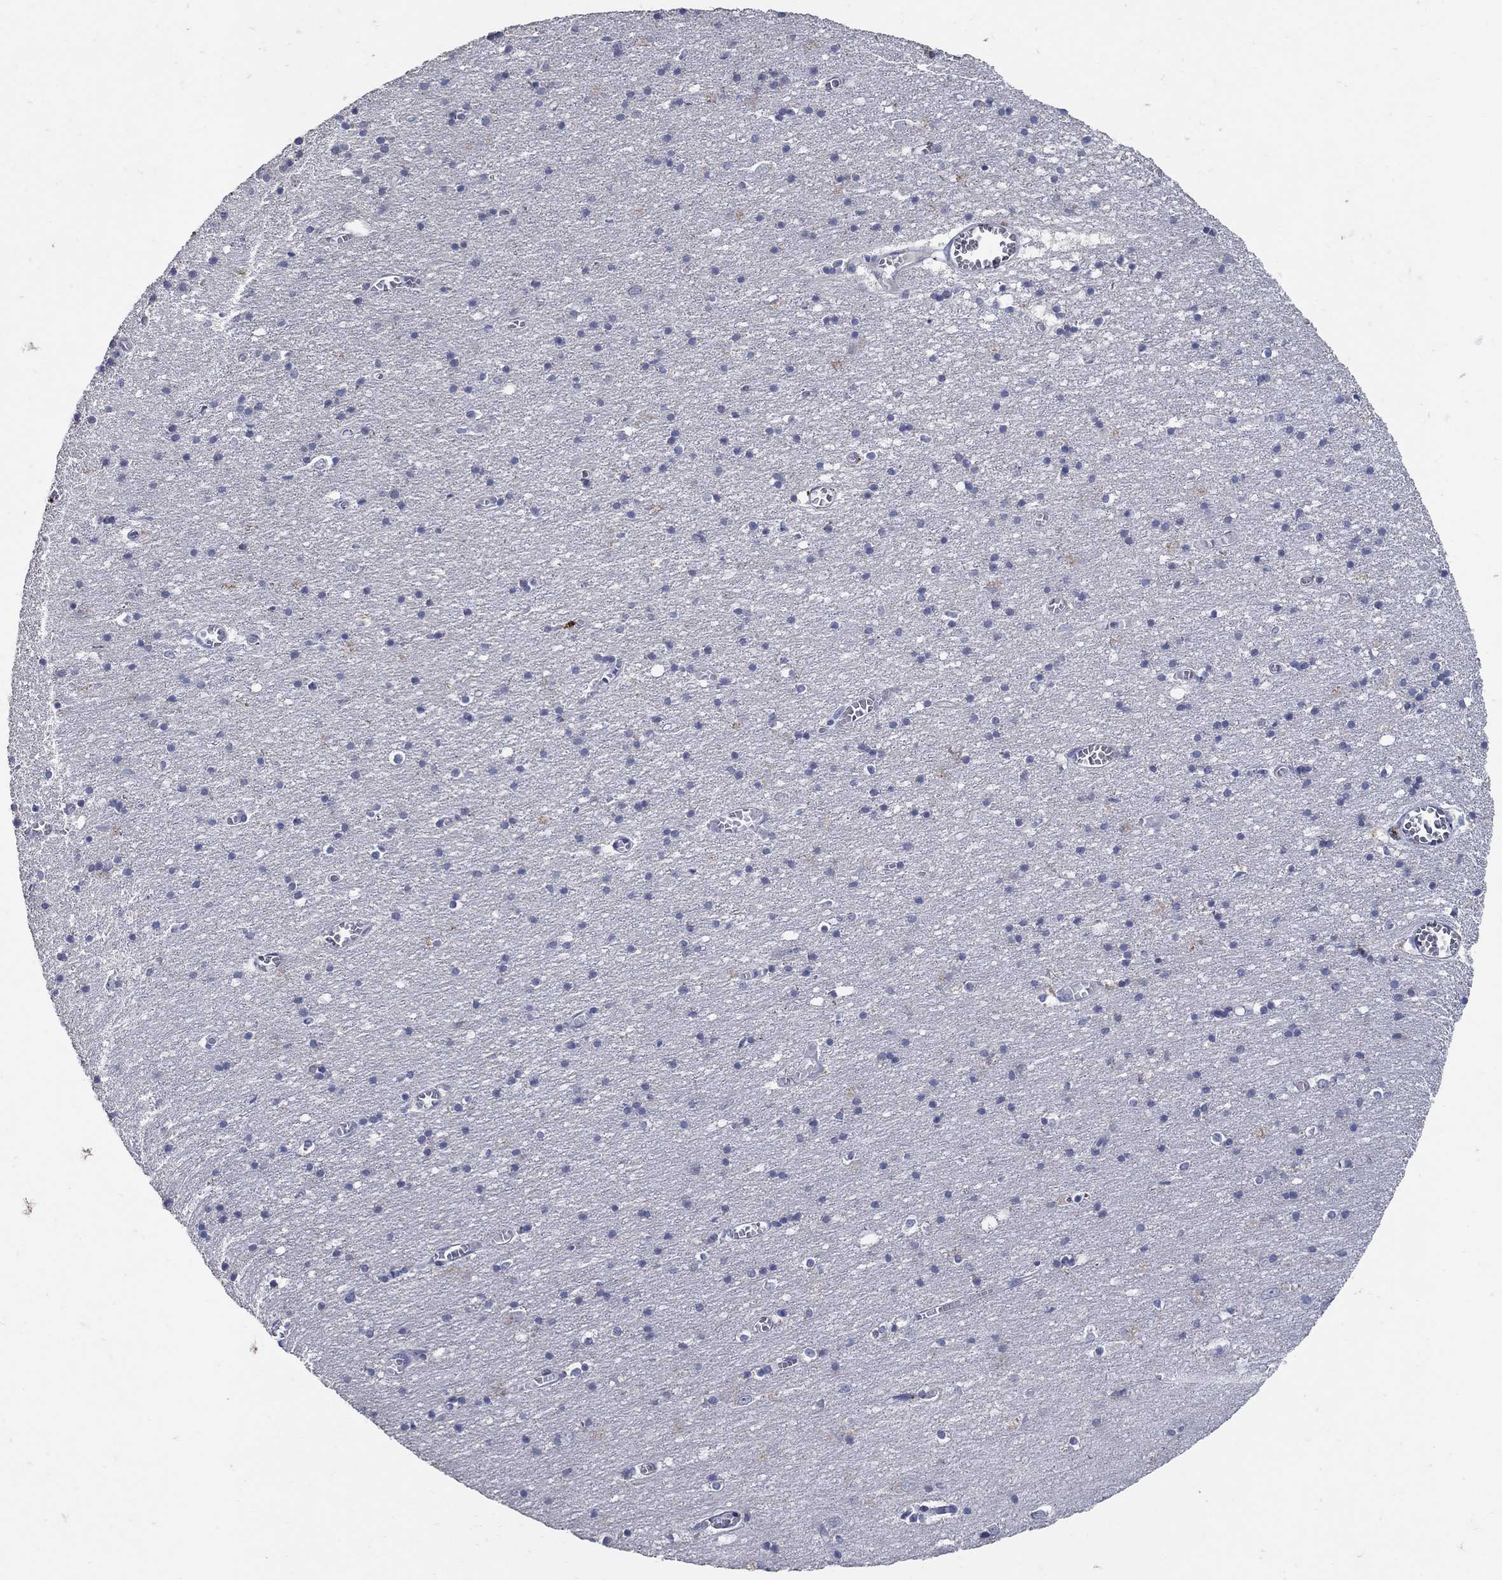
{"staining": {"intensity": "moderate", "quantity": "25%-75%", "location": "cytoplasmic/membranous"}, "tissue": "cerebral cortex", "cell_type": "Endothelial cells", "image_type": "normal", "snomed": [{"axis": "morphology", "description": "Normal tissue, NOS"}, {"axis": "topography", "description": "Cerebral cortex"}], "caption": "Protein staining of unremarkable cerebral cortex demonstrates moderate cytoplasmic/membranous staining in about 25%-75% of endothelial cells. (DAB IHC, brown staining for protein, blue staining for nuclei).", "gene": "HMX2", "patient": {"sex": "male", "age": 70}}